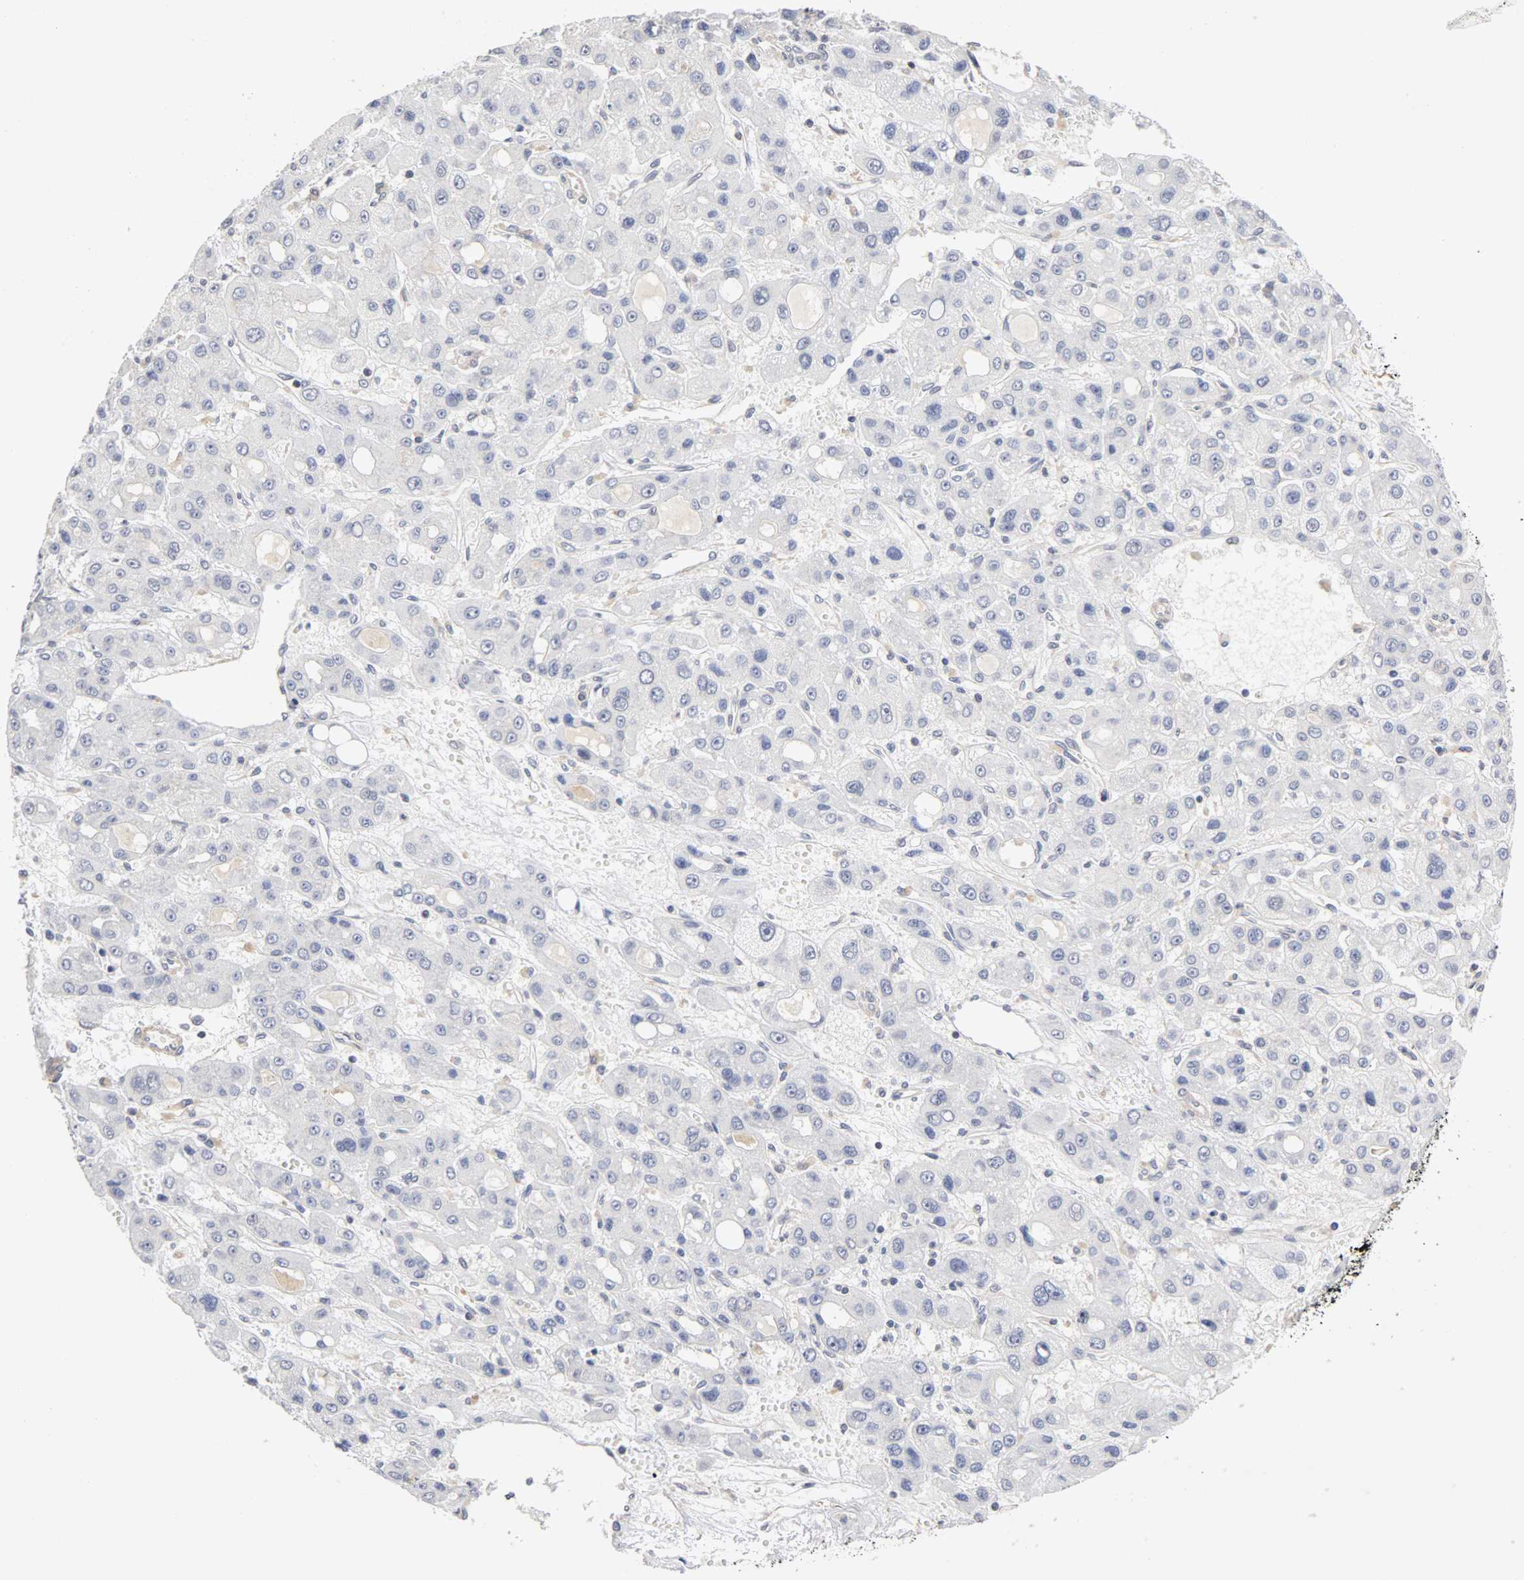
{"staining": {"intensity": "negative", "quantity": "none", "location": "none"}, "tissue": "liver cancer", "cell_type": "Tumor cells", "image_type": "cancer", "snomed": [{"axis": "morphology", "description": "Carcinoma, Hepatocellular, NOS"}, {"axis": "topography", "description": "Liver"}], "caption": "Immunohistochemistry histopathology image of human liver cancer stained for a protein (brown), which reveals no positivity in tumor cells.", "gene": "UBE2M", "patient": {"sex": "male", "age": 55}}